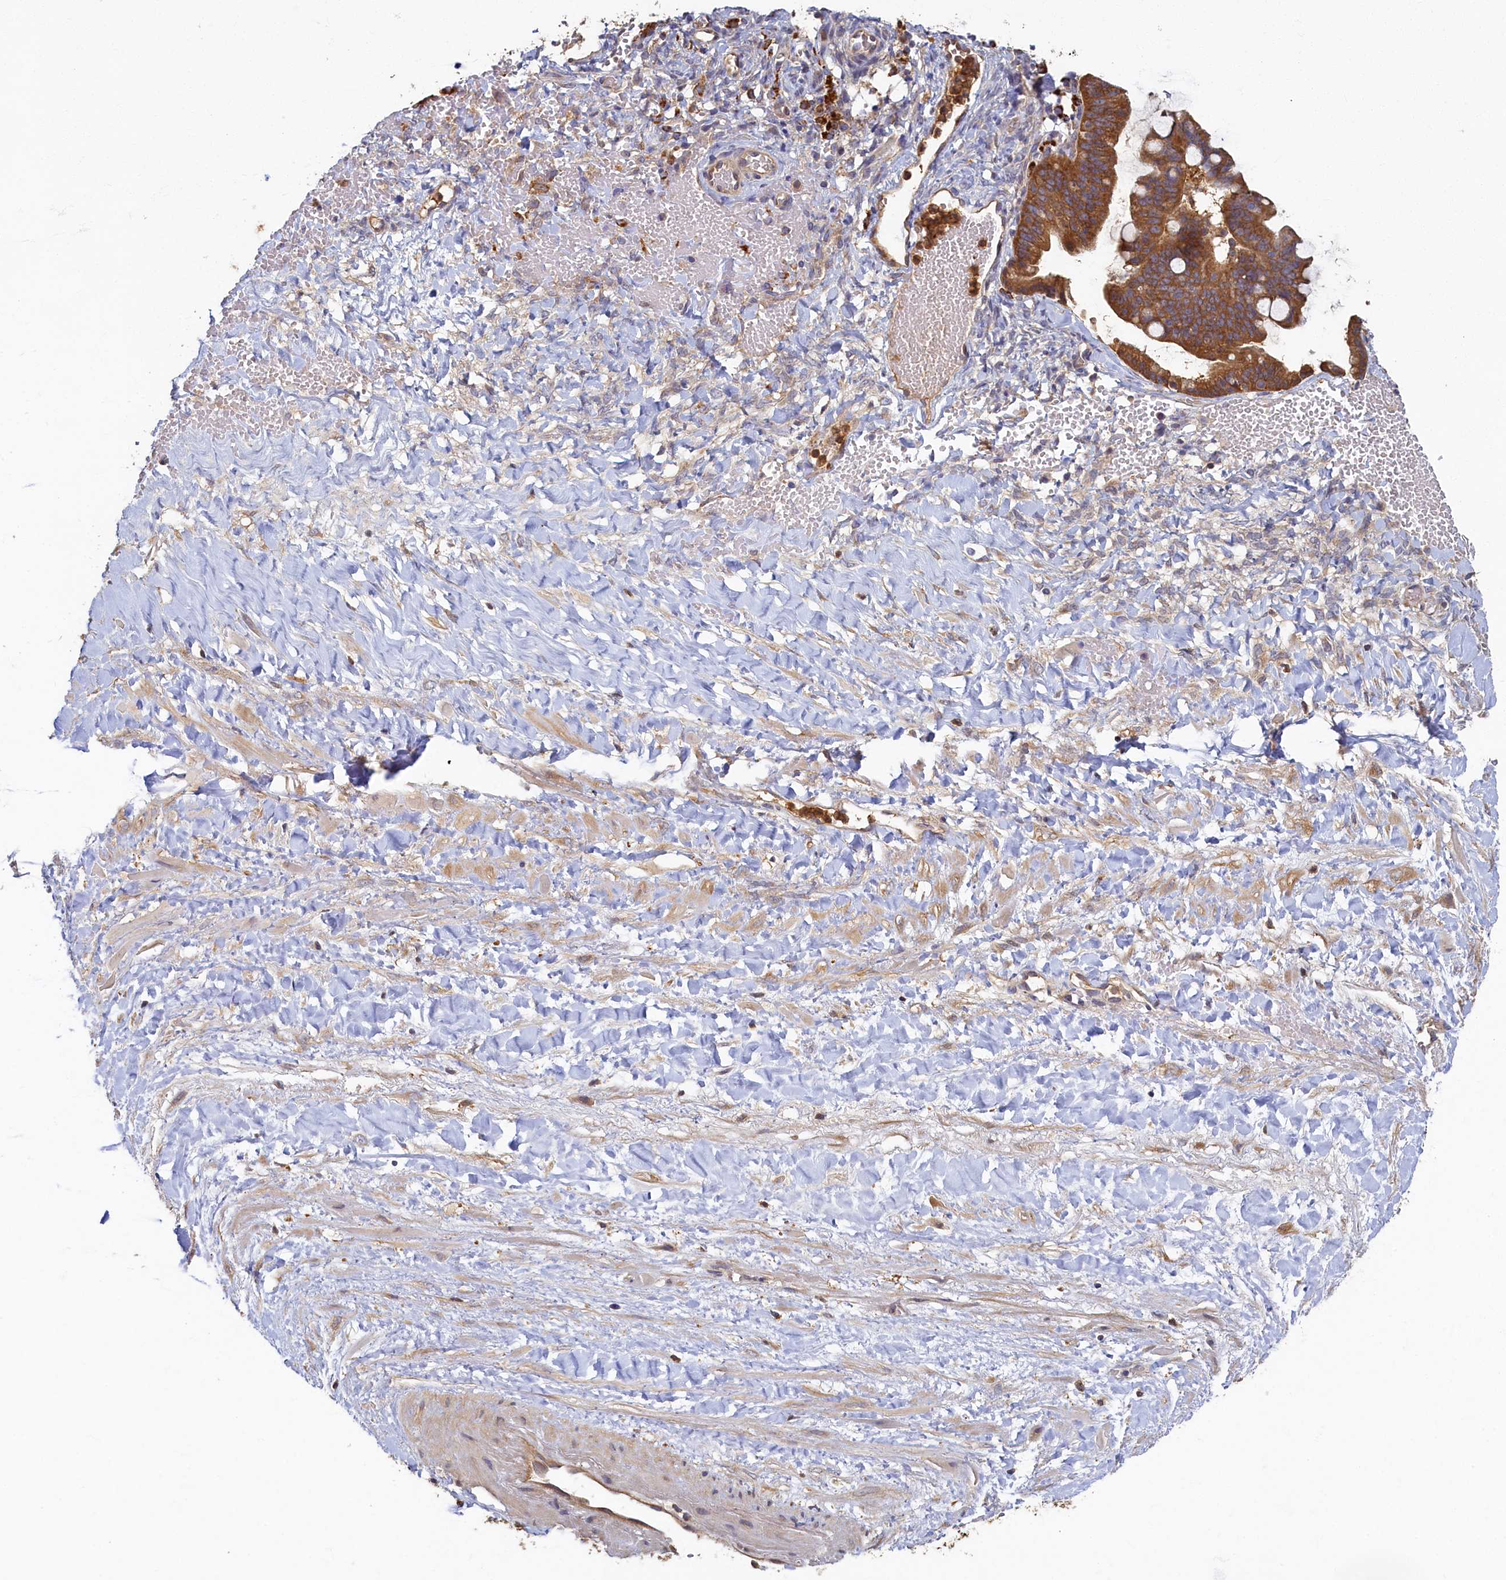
{"staining": {"intensity": "moderate", "quantity": ">75%", "location": "cytoplasmic/membranous"}, "tissue": "ovarian cancer", "cell_type": "Tumor cells", "image_type": "cancer", "snomed": [{"axis": "morphology", "description": "Cystadenocarcinoma, mucinous, NOS"}, {"axis": "topography", "description": "Ovary"}], "caption": "Tumor cells reveal moderate cytoplasmic/membranous positivity in about >75% of cells in ovarian mucinous cystadenocarcinoma.", "gene": "TIMM8B", "patient": {"sex": "female", "age": 73}}